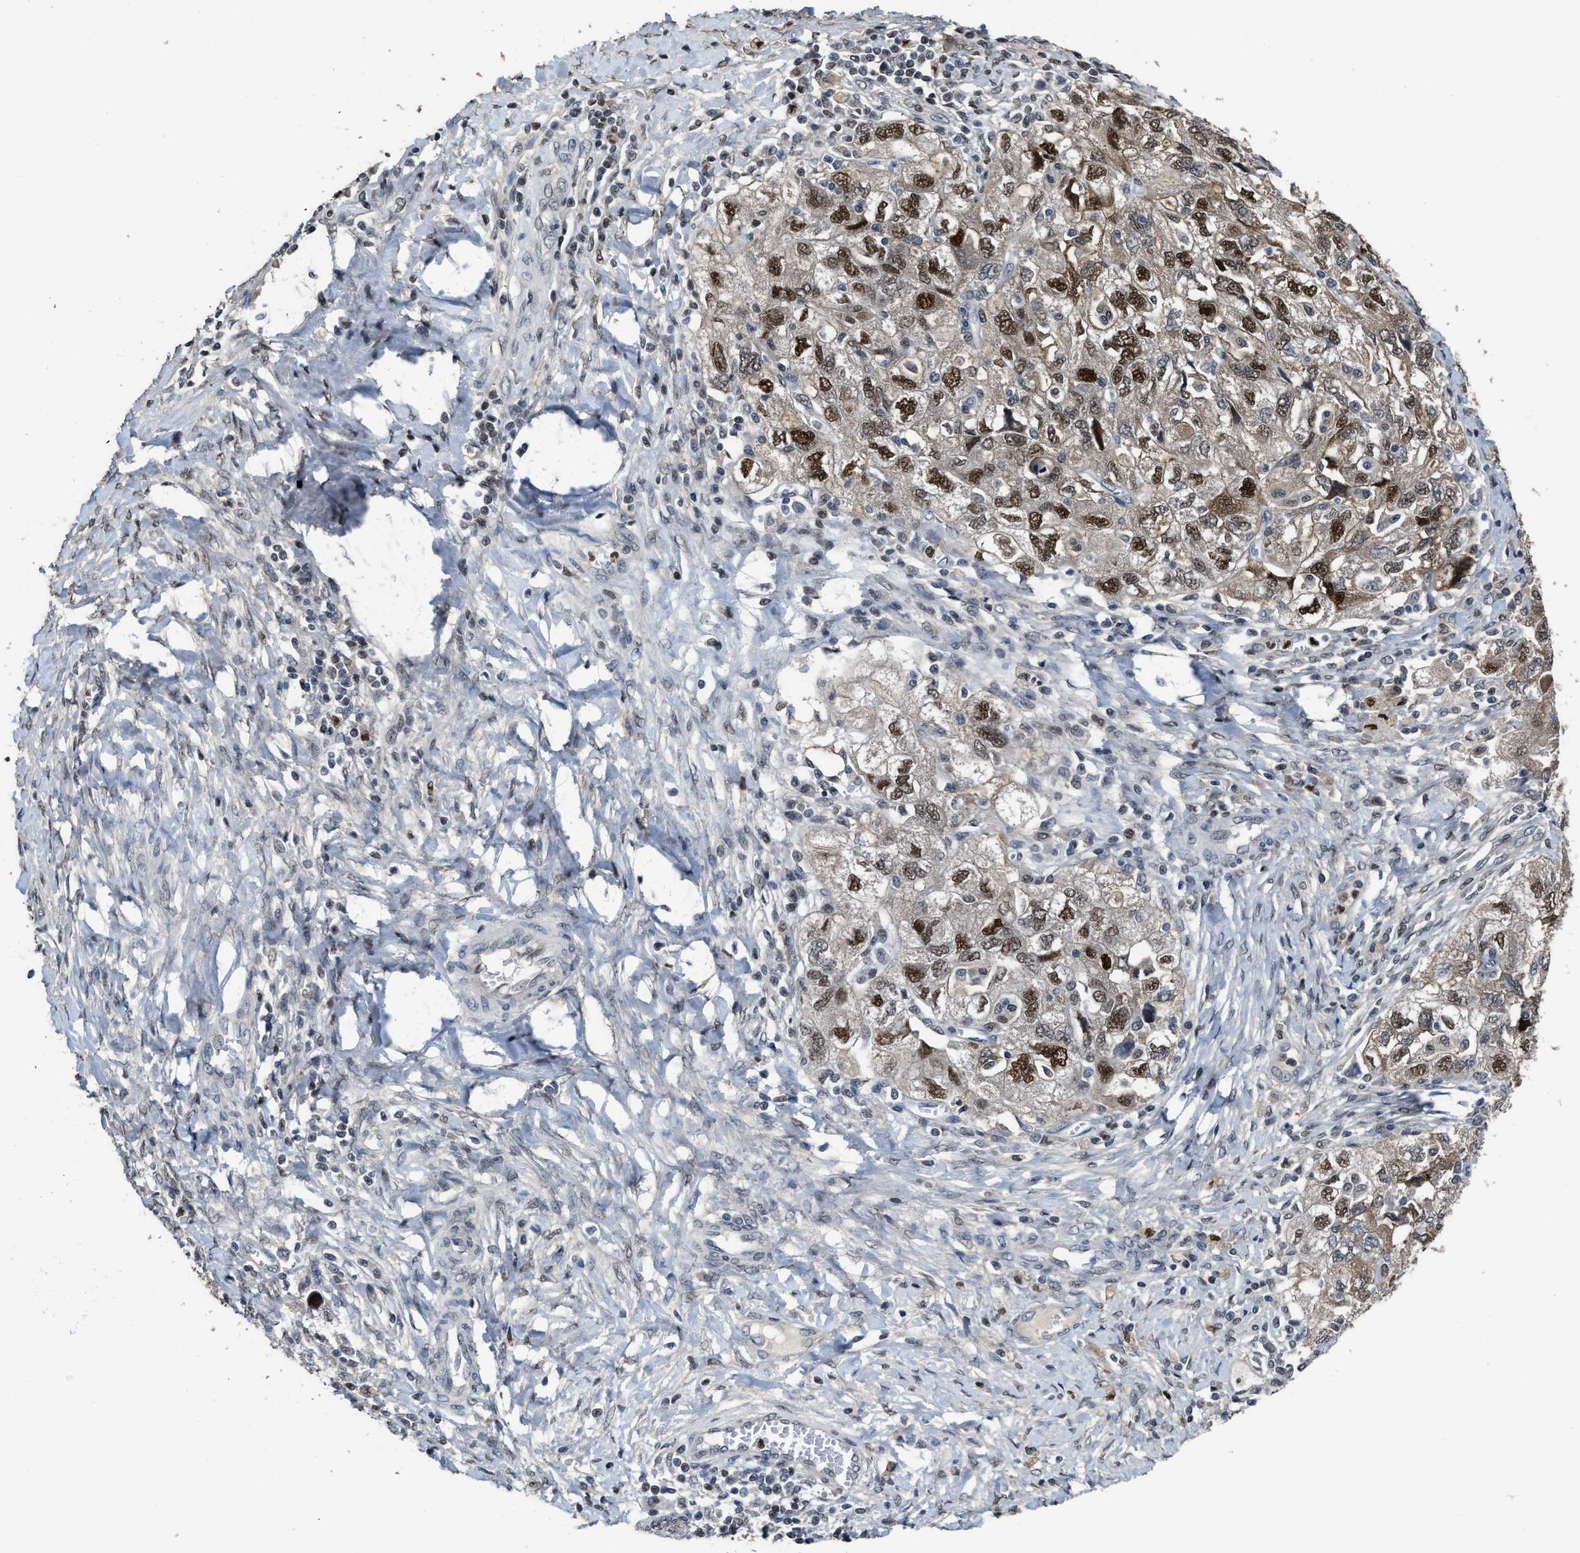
{"staining": {"intensity": "moderate", "quantity": ">75%", "location": "cytoplasmic/membranous,nuclear"}, "tissue": "ovarian cancer", "cell_type": "Tumor cells", "image_type": "cancer", "snomed": [{"axis": "morphology", "description": "Carcinoma, NOS"}, {"axis": "morphology", "description": "Cystadenocarcinoma, serous, NOS"}, {"axis": "topography", "description": "Ovary"}], "caption": "High-power microscopy captured an immunohistochemistry (IHC) image of carcinoma (ovarian), revealing moderate cytoplasmic/membranous and nuclear staining in about >75% of tumor cells.", "gene": "ZNF20", "patient": {"sex": "female", "age": 69}}